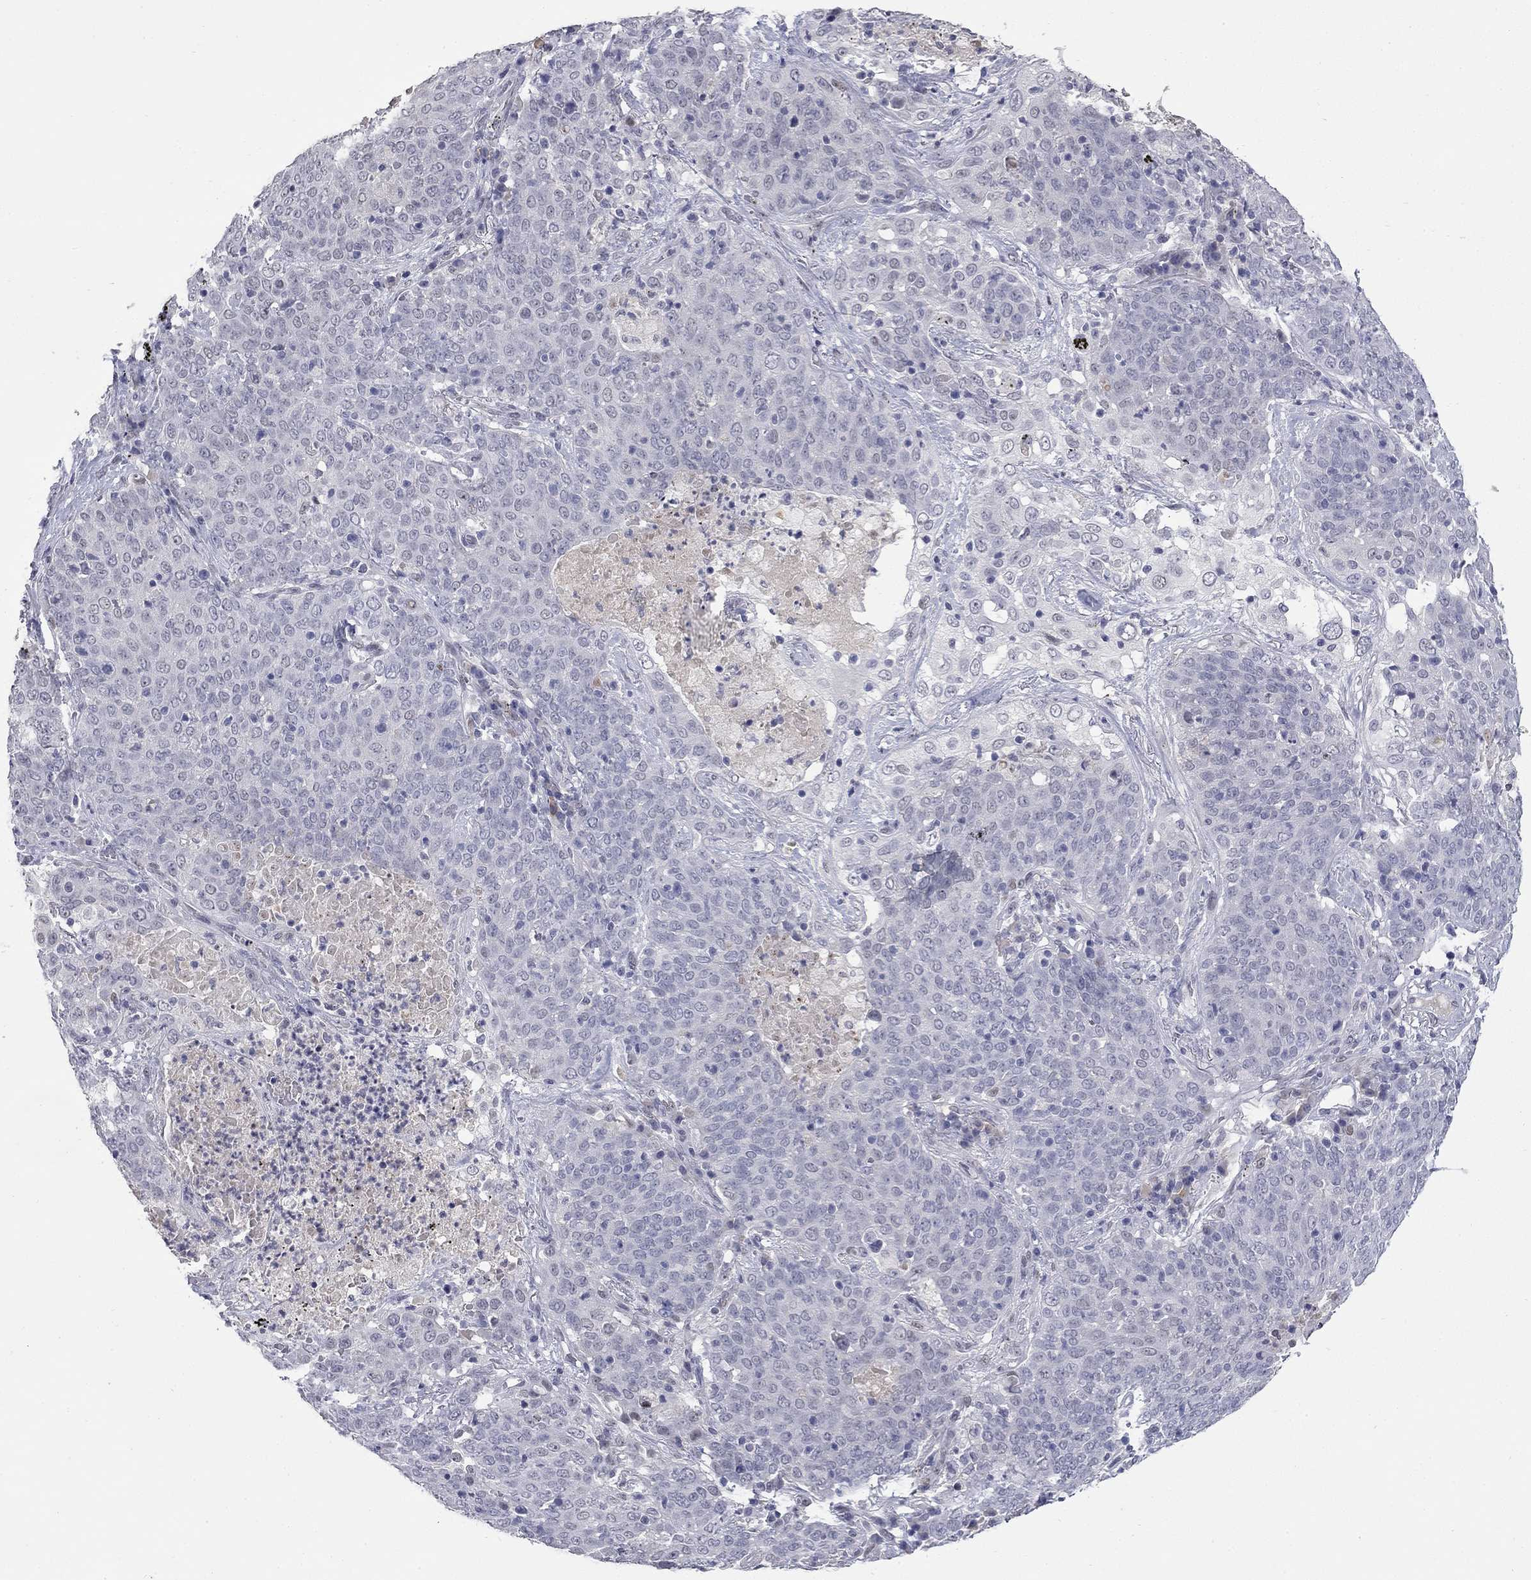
{"staining": {"intensity": "negative", "quantity": "none", "location": "none"}, "tissue": "lung cancer", "cell_type": "Tumor cells", "image_type": "cancer", "snomed": [{"axis": "morphology", "description": "Squamous cell carcinoma, NOS"}, {"axis": "topography", "description": "Lung"}], "caption": "Immunohistochemistry photomicrograph of neoplastic tissue: lung squamous cell carcinoma stained with DAB displays no significant protein expression in tumor cells.", "gene": "SLC51A", "patient": {"sex": "male", "age": 82}}